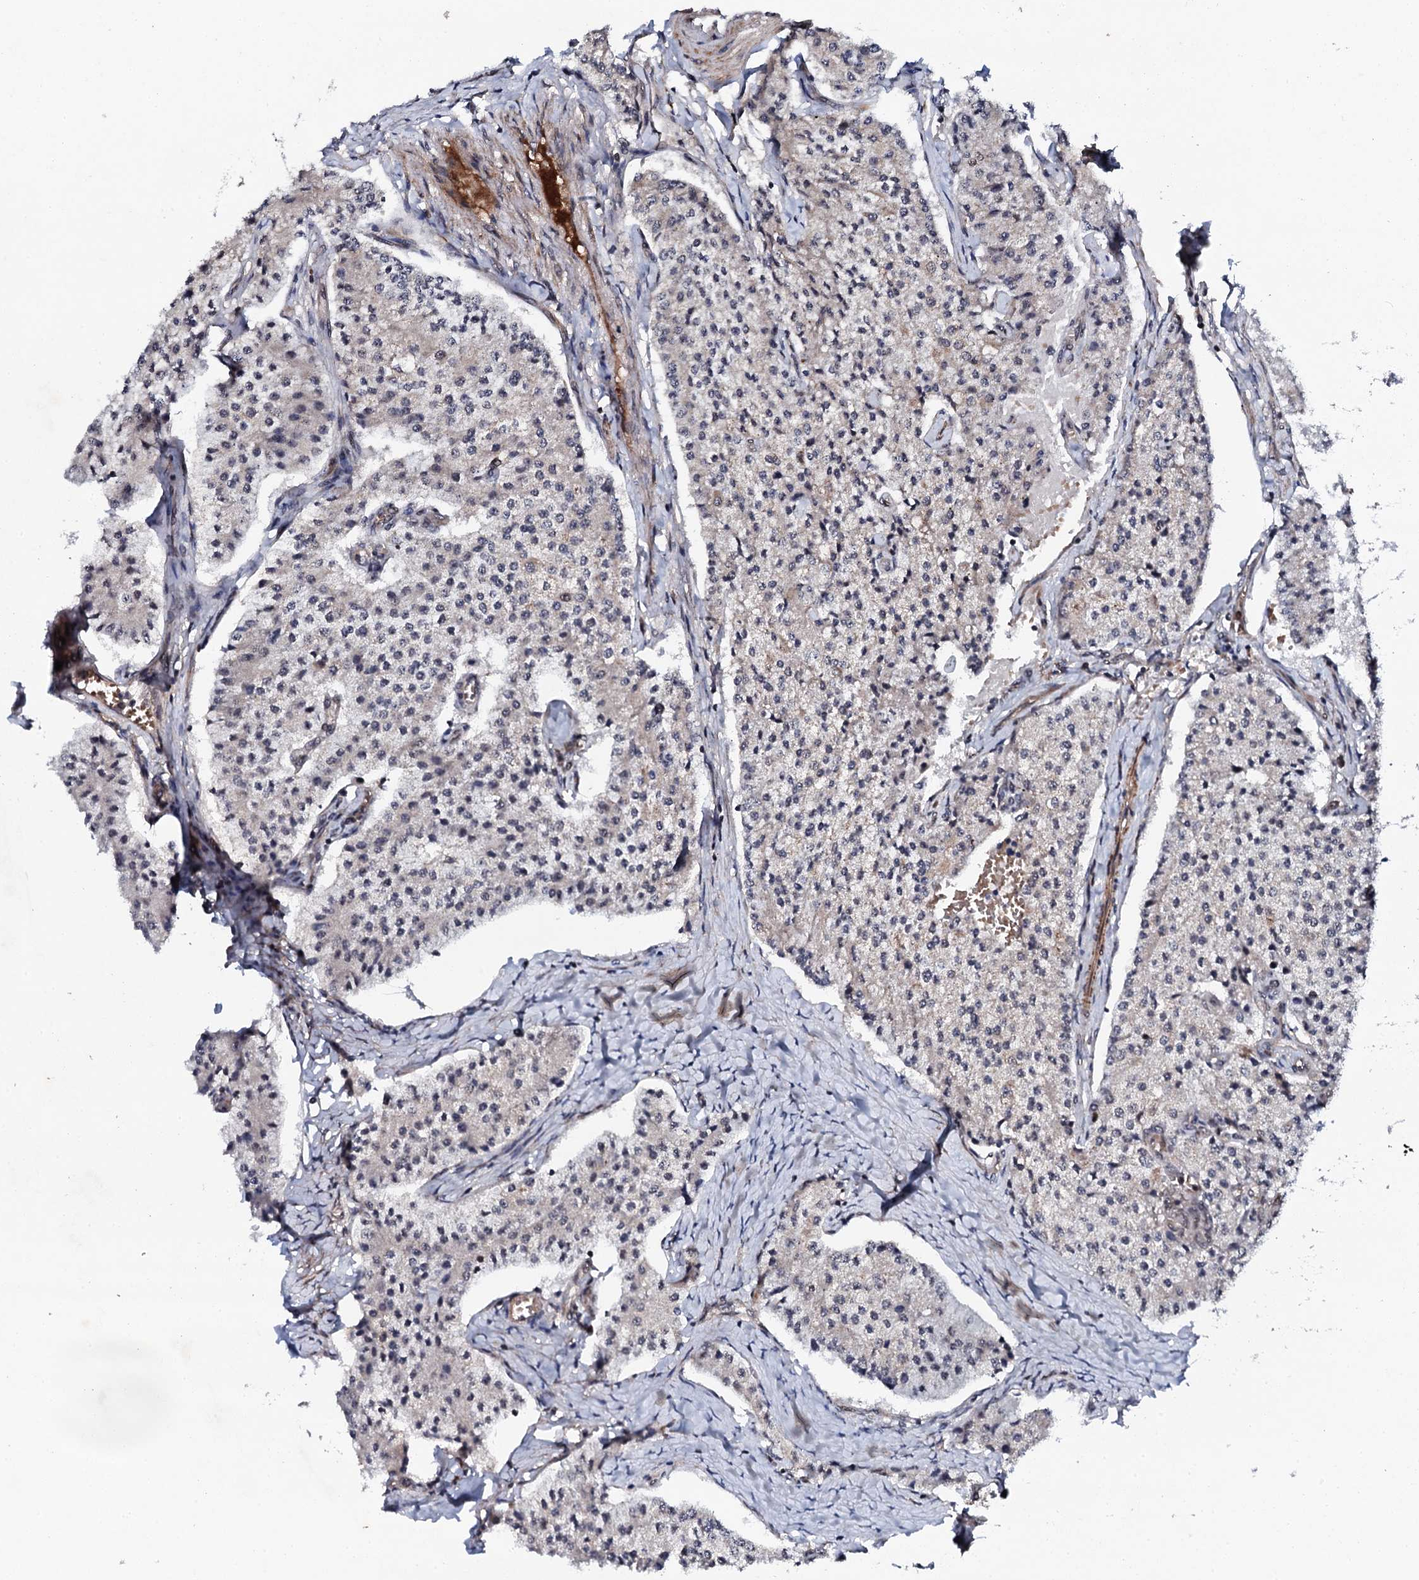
{"staining": {"intensity": "negative", "quantity": "none", "location": "none"}, "tissue": "carcinoid", "cell_type": "Tumor cells", "image_type": "cancer", "snomed": [{"axis": "morphology", "description": "Carcinoid, malignant, NOS"}, {"axis": "topography", "description": "Colon"}], "caption": "Carcinoid was stained to show a protein in brown. There is no significant expression in tumor cells.", "gene": "FAM111A", "patient": {"sex": "female", "age": 52}}